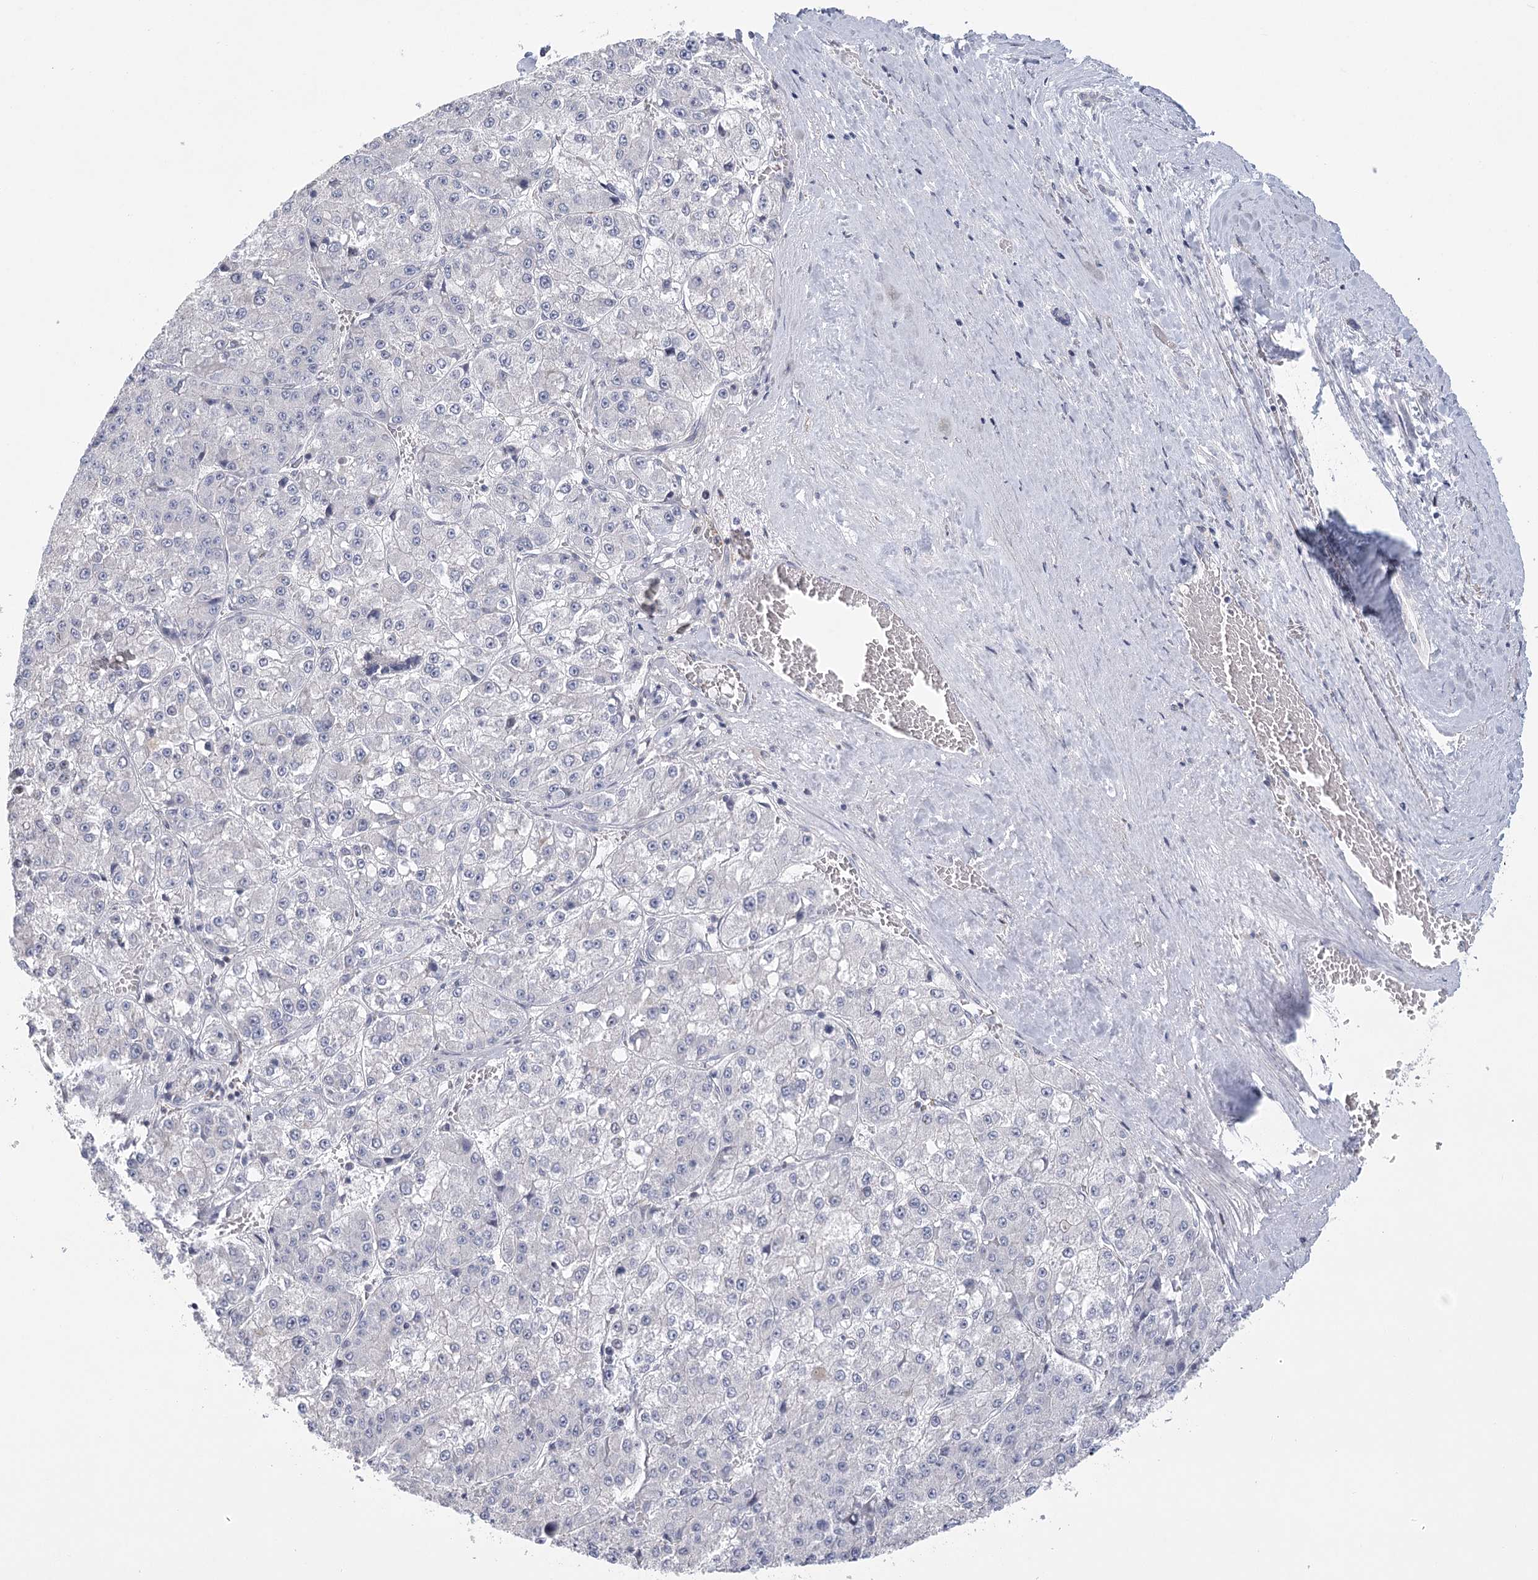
{"staining": {"intensity": "negative", "quantity": "none", "location": "none"}, "tissue": "liver cancer", "cell_type": "Tumor cells", "image_type": "cancer", "snomed": [{"axis": "morphology", "description": "Carcinoma, Hepatocellular, NOS"}, {"axis": "topography", "description": "Liver"}], "caption": "Immunohistochemistry micrograph of neoplastic tissue: human liver hepatocellular carcinoma stained with DAB (3,3'-diaminobenzidine) shows no significant protein staining in tumor cells.", "gene": "FAM76B", "patient": {"sex": "female", "age": 73}}